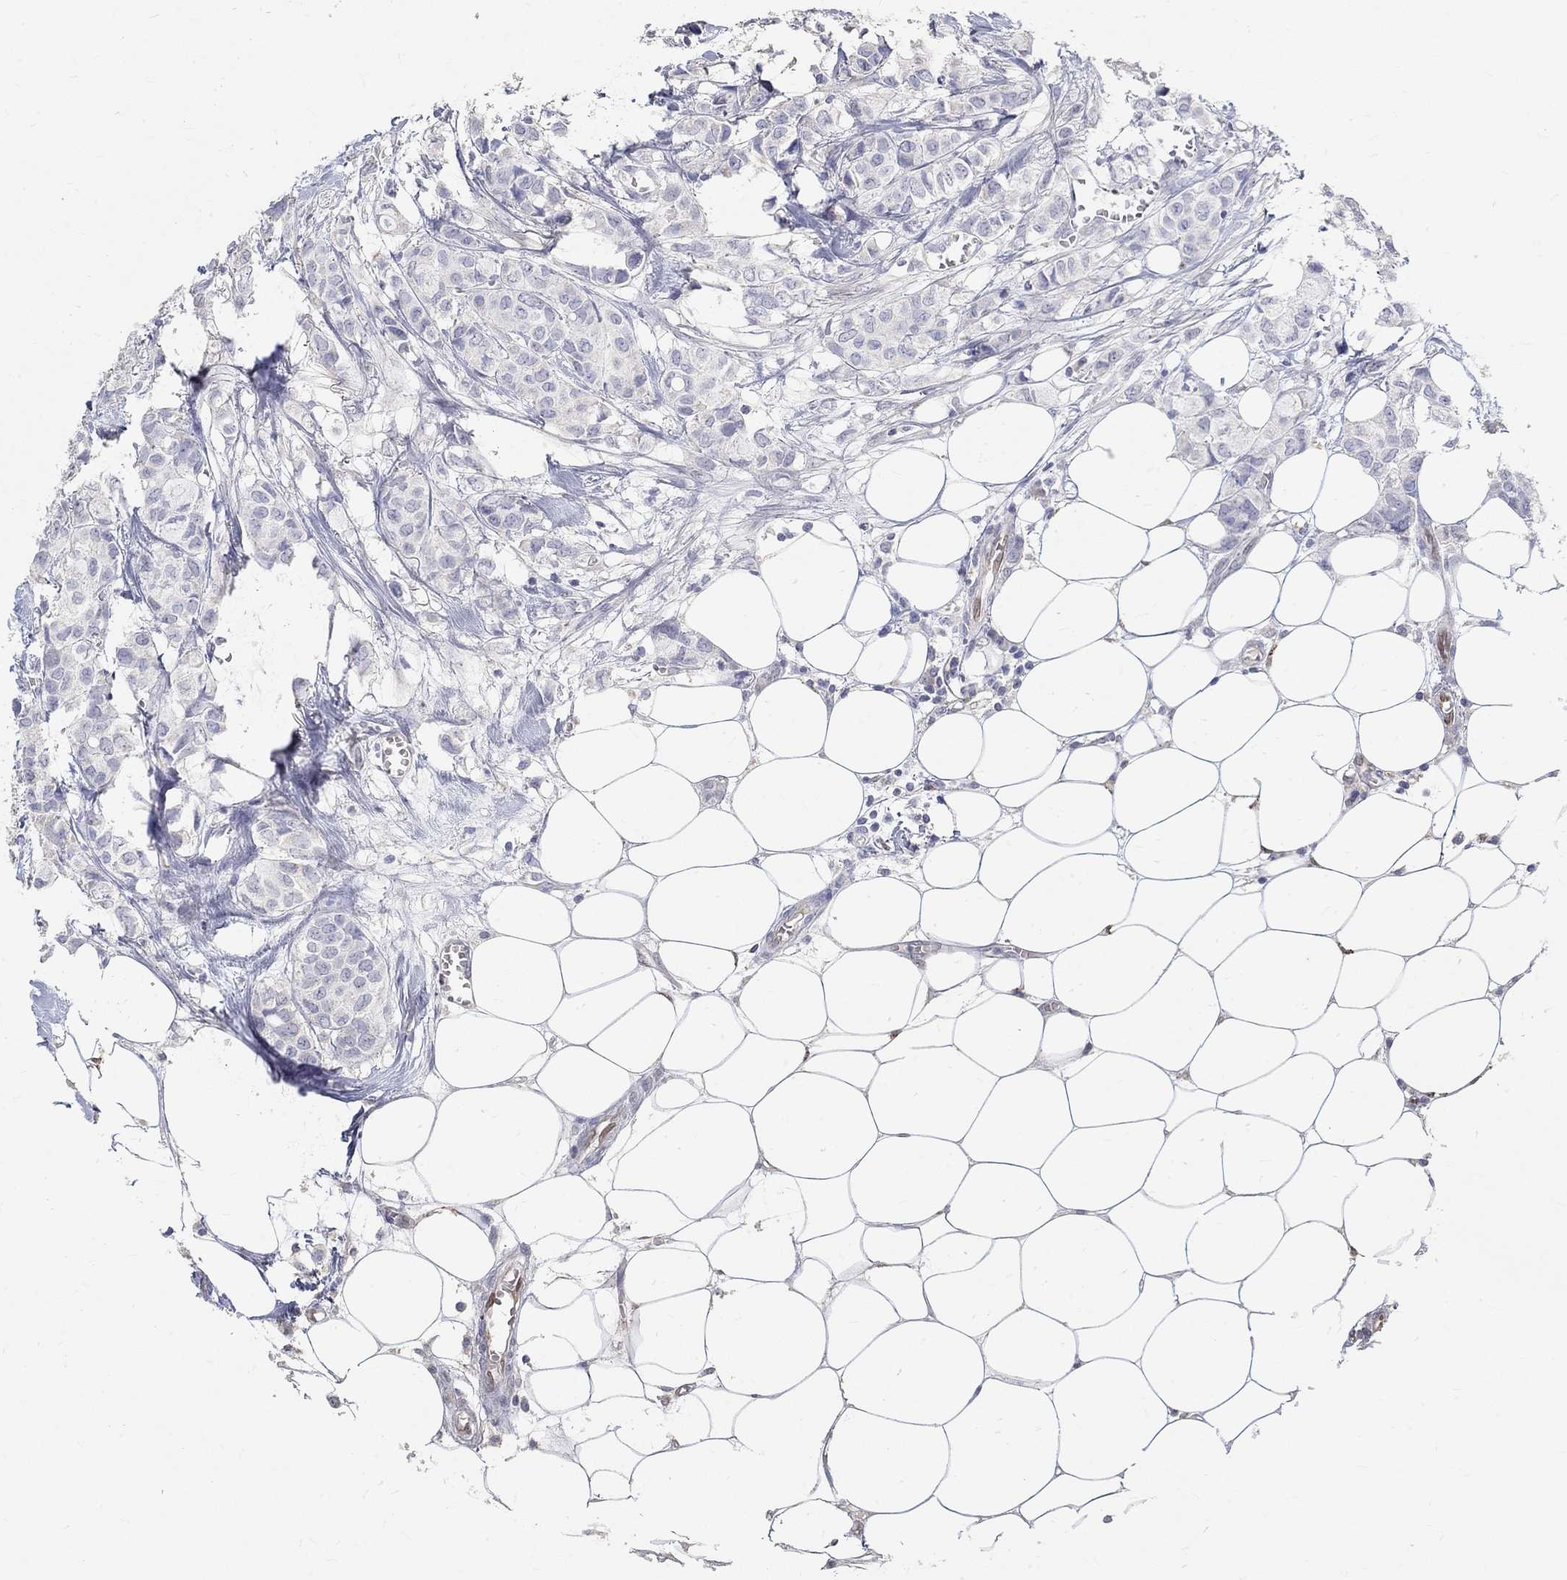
{"staining": {"intensity": "negative", "quantity": "none", "location": "none"}, "tissue": "breast cancer", "cell_type": "Tumor cells", "image_type": "cancer", "snomed": [{"axis": "morphology", "description": "Duct carcinoma"}, {"axis": "topography", "description": "Breast"}], "caption": "Human breast infiltrating ductal carcinoma stained for a protein using immunohistochemistry (IHC) displays no expression in tumor cells.", "gene": "FGF2", "patient": {"sex": "female", "age": 85}}